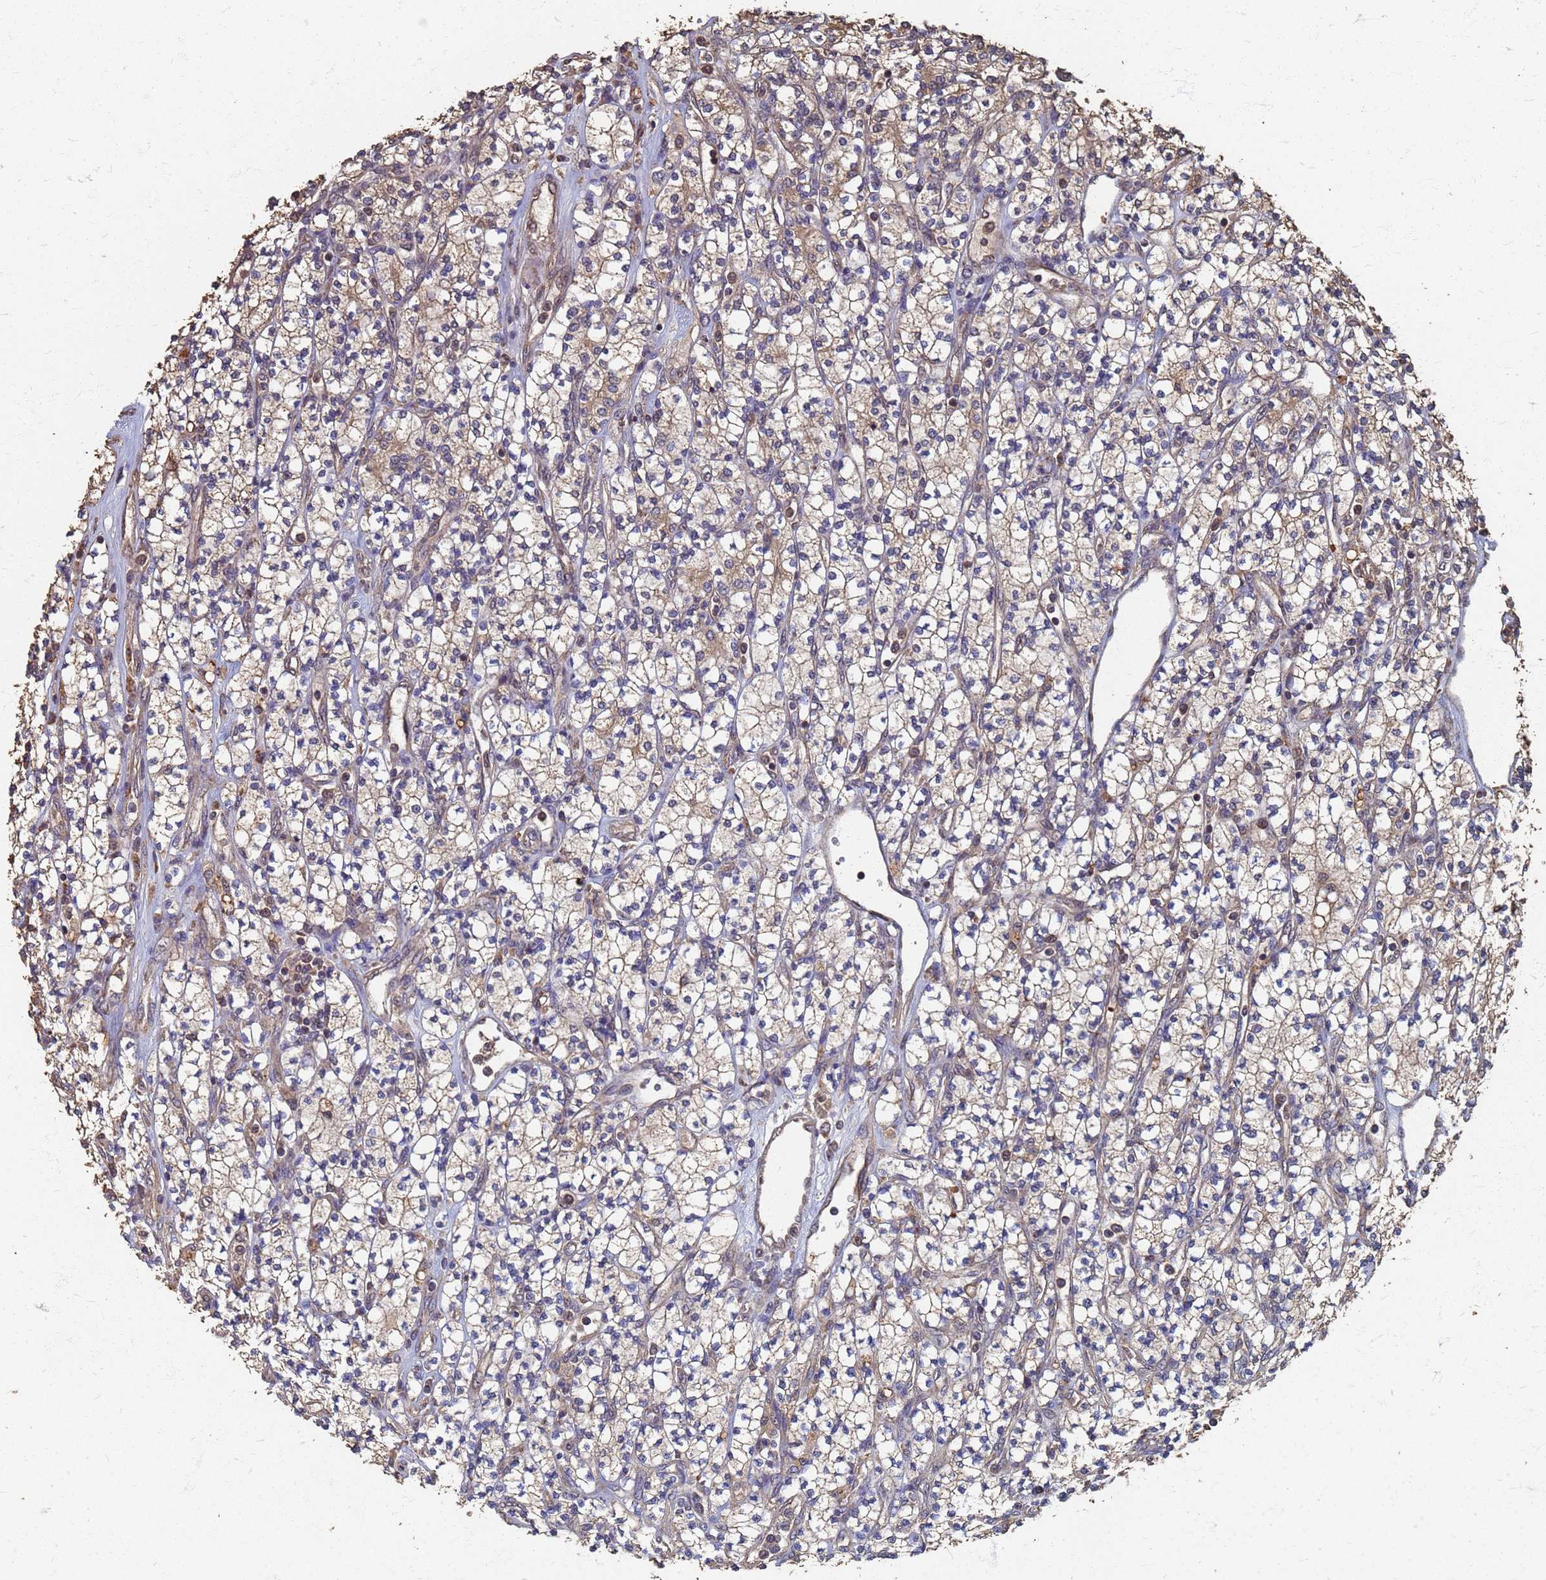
{"staining": {"intensity": "weak", "quantity": ">75%", "location": "cytoplasmic/membranous"}, "tissue": "renal cancer", "cell_type": "Tumor cells", "image_type": "cancer", "snomed": [{"axis": "morphology", "description": "Adenocarcinoma, NOS"}, {"axis": "topography", "description": "Kidney"}], "caption": "Protein staining of renal cancer (adenocarcinoma) tissue exhibits weak cytoplasmic/membranous staining in approximately >75% of tumor cells.", "gene": "DPH5", "patient": {"sex": "male", "age": 77}}